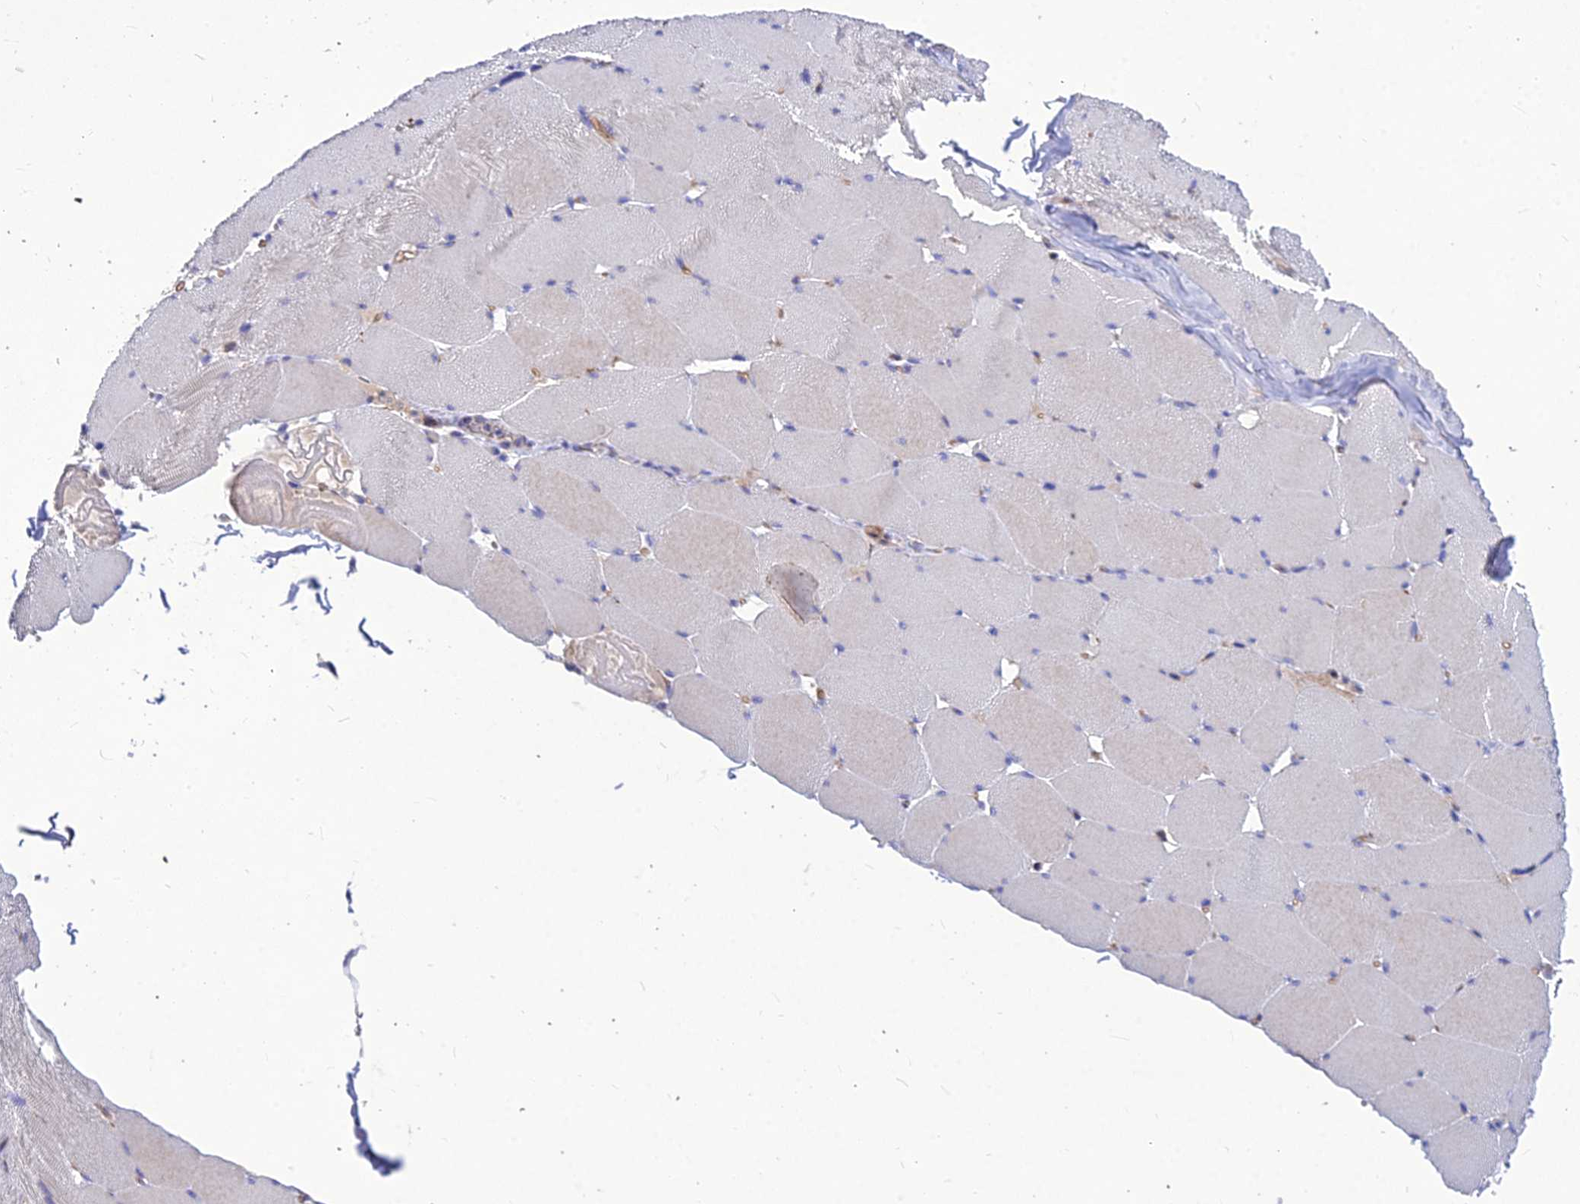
{"staining": {"intensity": "negative", "quantity": "none", "location": "none"}, "tissue": "skeletal muscle", "cell_type": "Myocytes", "image_type": "normal", "snomed": [{"axis": "morphology", "description": "Normal tissue, NOS"}, {"axis": "topography", "description": "Skeletal muscle"}], "caption": "IHC image of benign skeletal muscle: skeletal muscle stained with DAB (3,3'-diaminobenzidine) demonstrates no significant protein expression in myocytes. (DAB (3,3'-diaminobenzidine) IHC visualized using brightfield microscopy, high magnification).", "gene": "DMRTA1", "patient": {"sex": "male", "age": 62}}